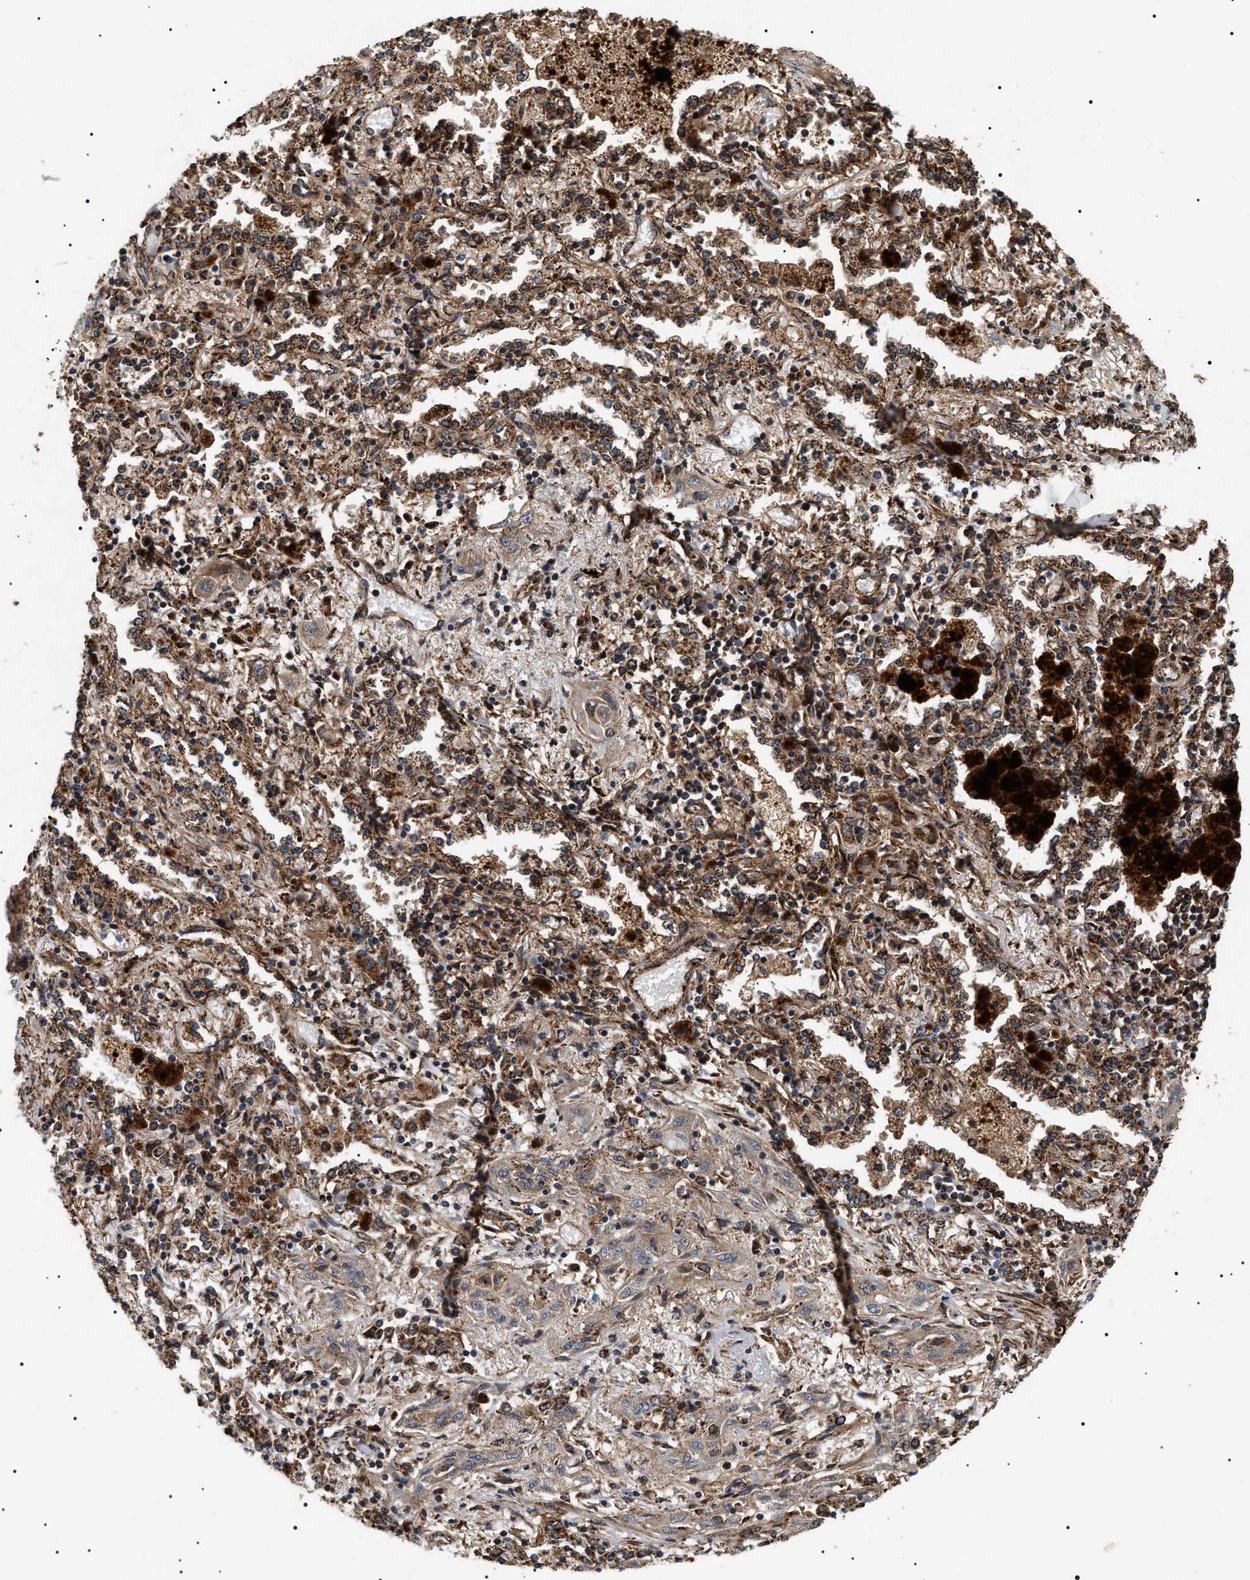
{"staining": {"intensity": "strong", "quantity": ">75%", "location": "cytoplasmic/membranous"}, "tissue": "lung cancer", "cell_type": "Tumor cells", "image_type": "cancer", "snomed": [{"axis": "morphology", "description": "Squamous cell carcinoma, NOS"}, {"axis": "topography", "description": "Lung"}], "caption": "Lung cancer stained for a protein displays strong cytoplasmic/membranous positivity in tumor cells.", "gene": "ZBTB26", "patient": {"sex": "female", "age": 47}}